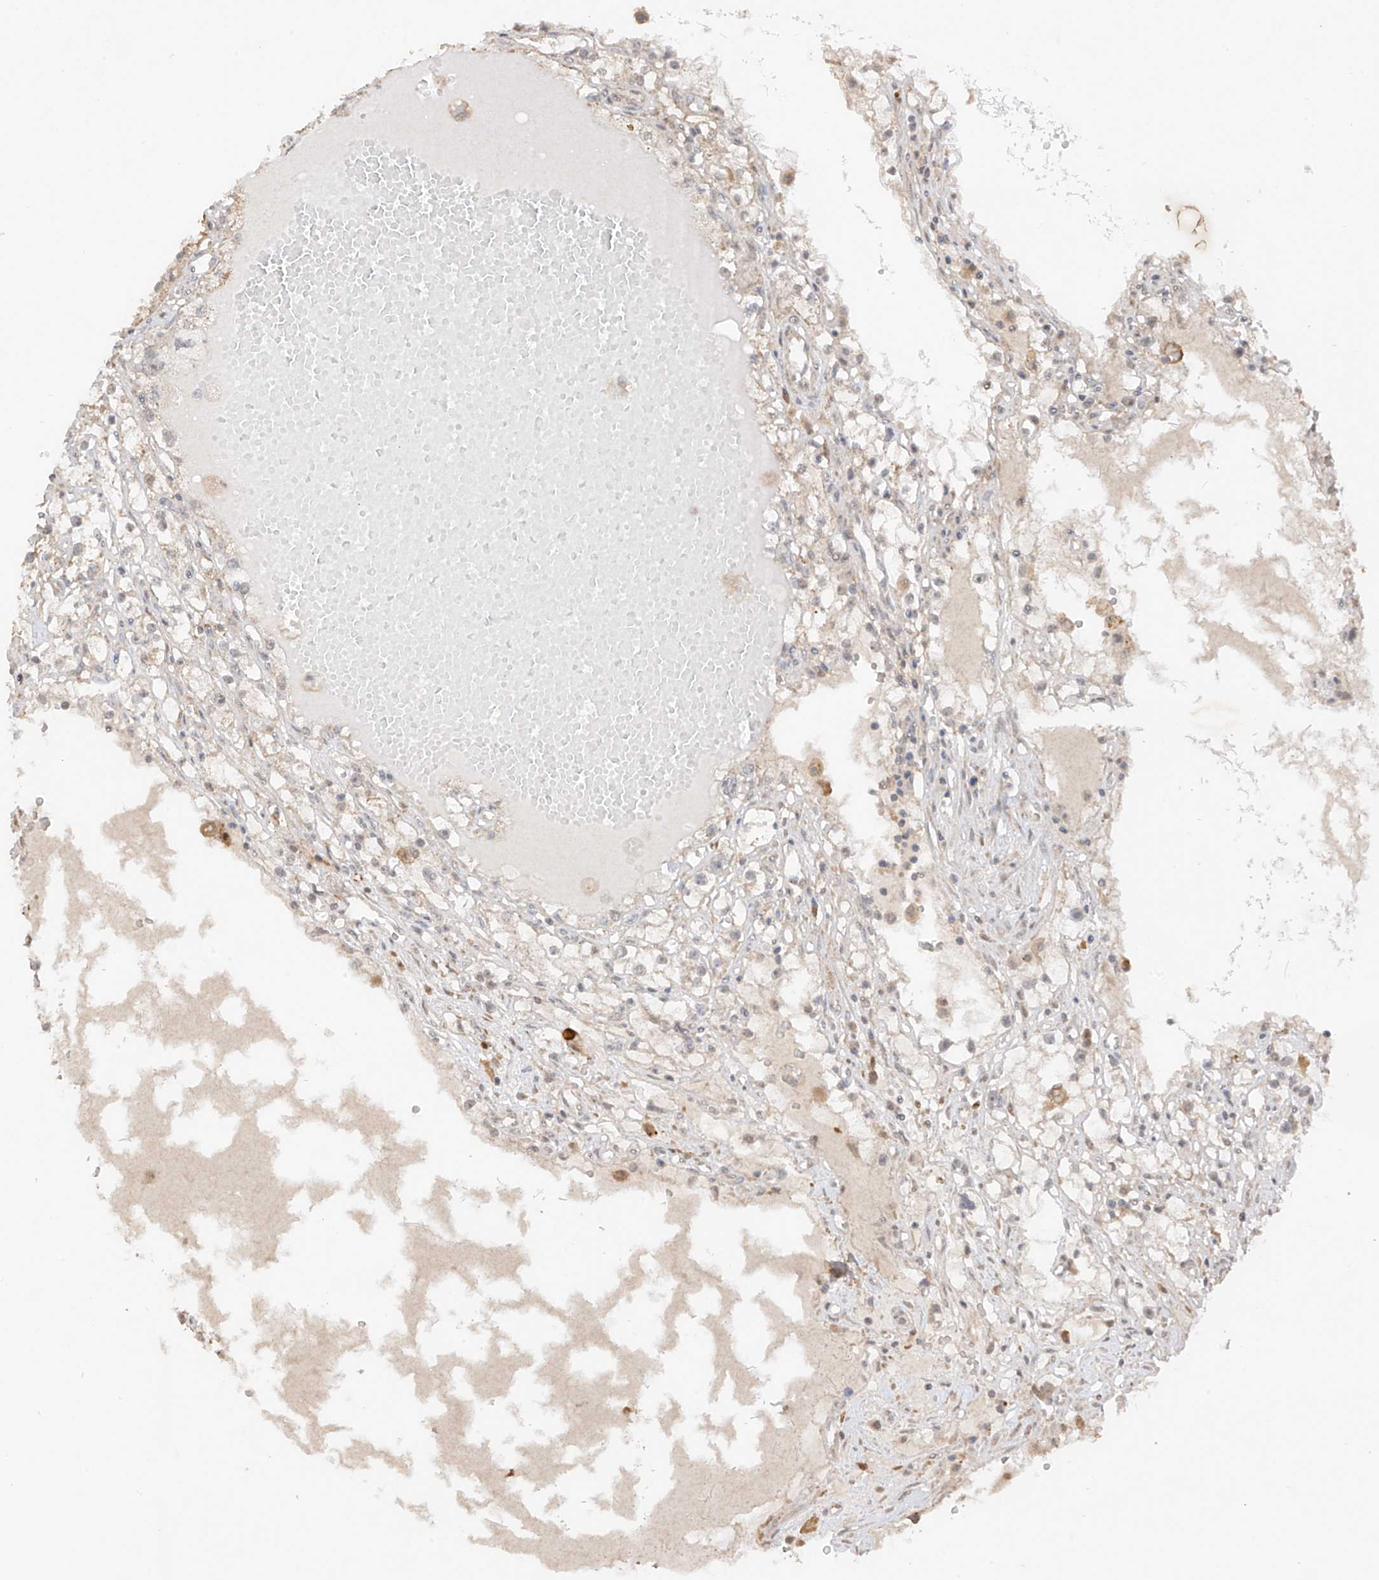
{"staining": {"intensity": "negative", "quantity": "none", "location": "none"}, "tissue": "renal cancer", "cell_type": "Tumor cells", "image_type": "cancer", "snomed": [{"axis": "morphology", "description": "Adenocarcinoma, NOS"}, {"axis": "topography", "description": "Kidney"}], "caption": "Immunohistochemistry (IHC) of human renal adenocarcinoma displays no positivity in tumor cells.", "gene": "LATS1", "patient": {"sex": "male", "age": 56}}